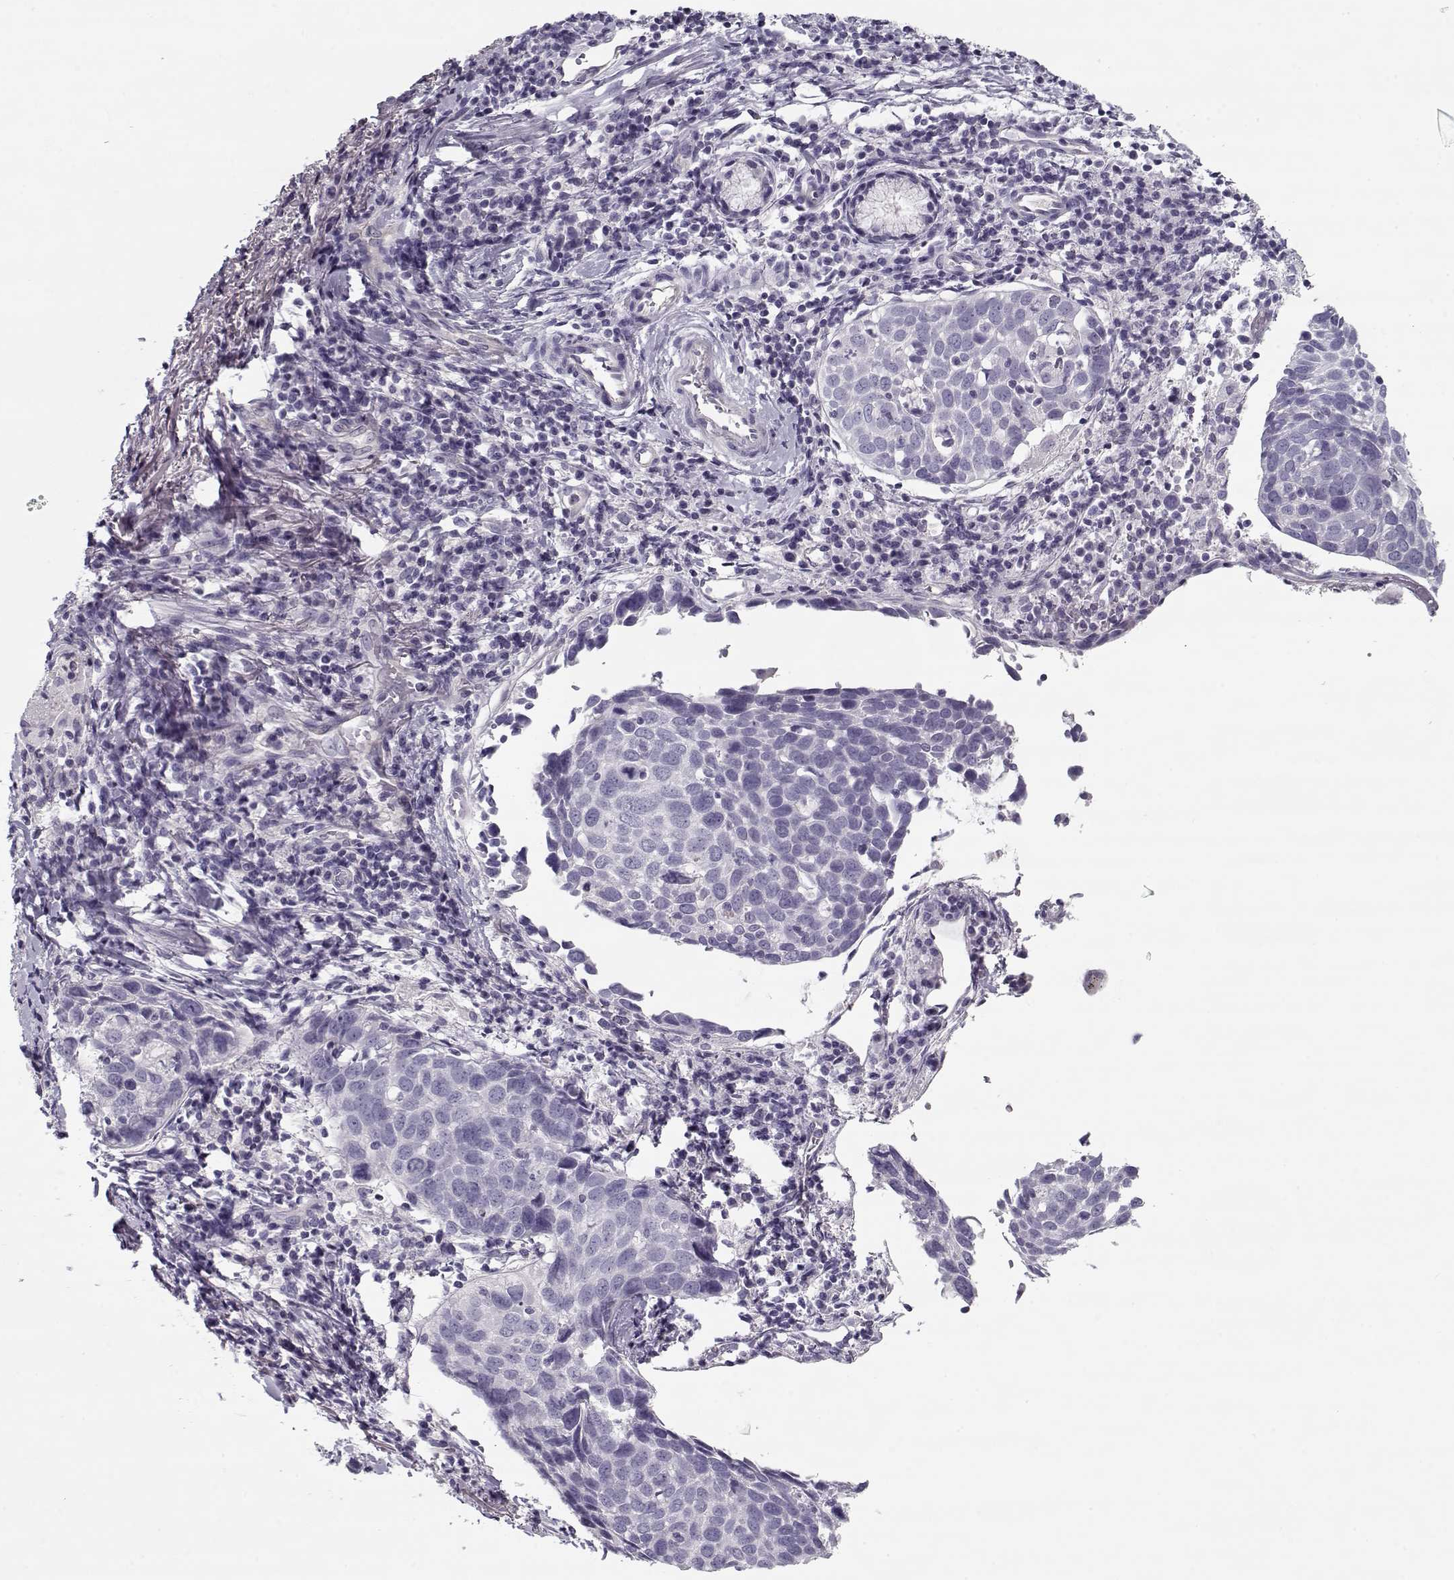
{"staining": {"intensity": "negative", "quantity": "none", "location": "none"}, "tissue": "lung cancer", "cell_type": "Tumor cells", "image_type": "cancer", "snomed": [{"axis": "morphology", "description": "Squamous cell carcinoma, NOS"}, {"axis": "topography", "description": "Lung"}], "caption": "Tumor cells show no significant protein positivity in lung cancer. (Immunohistochemistry, brightfield microscopy, high magnification).", "gene": "CCDC136", "patient": {"sex": "male", "age": 57}}